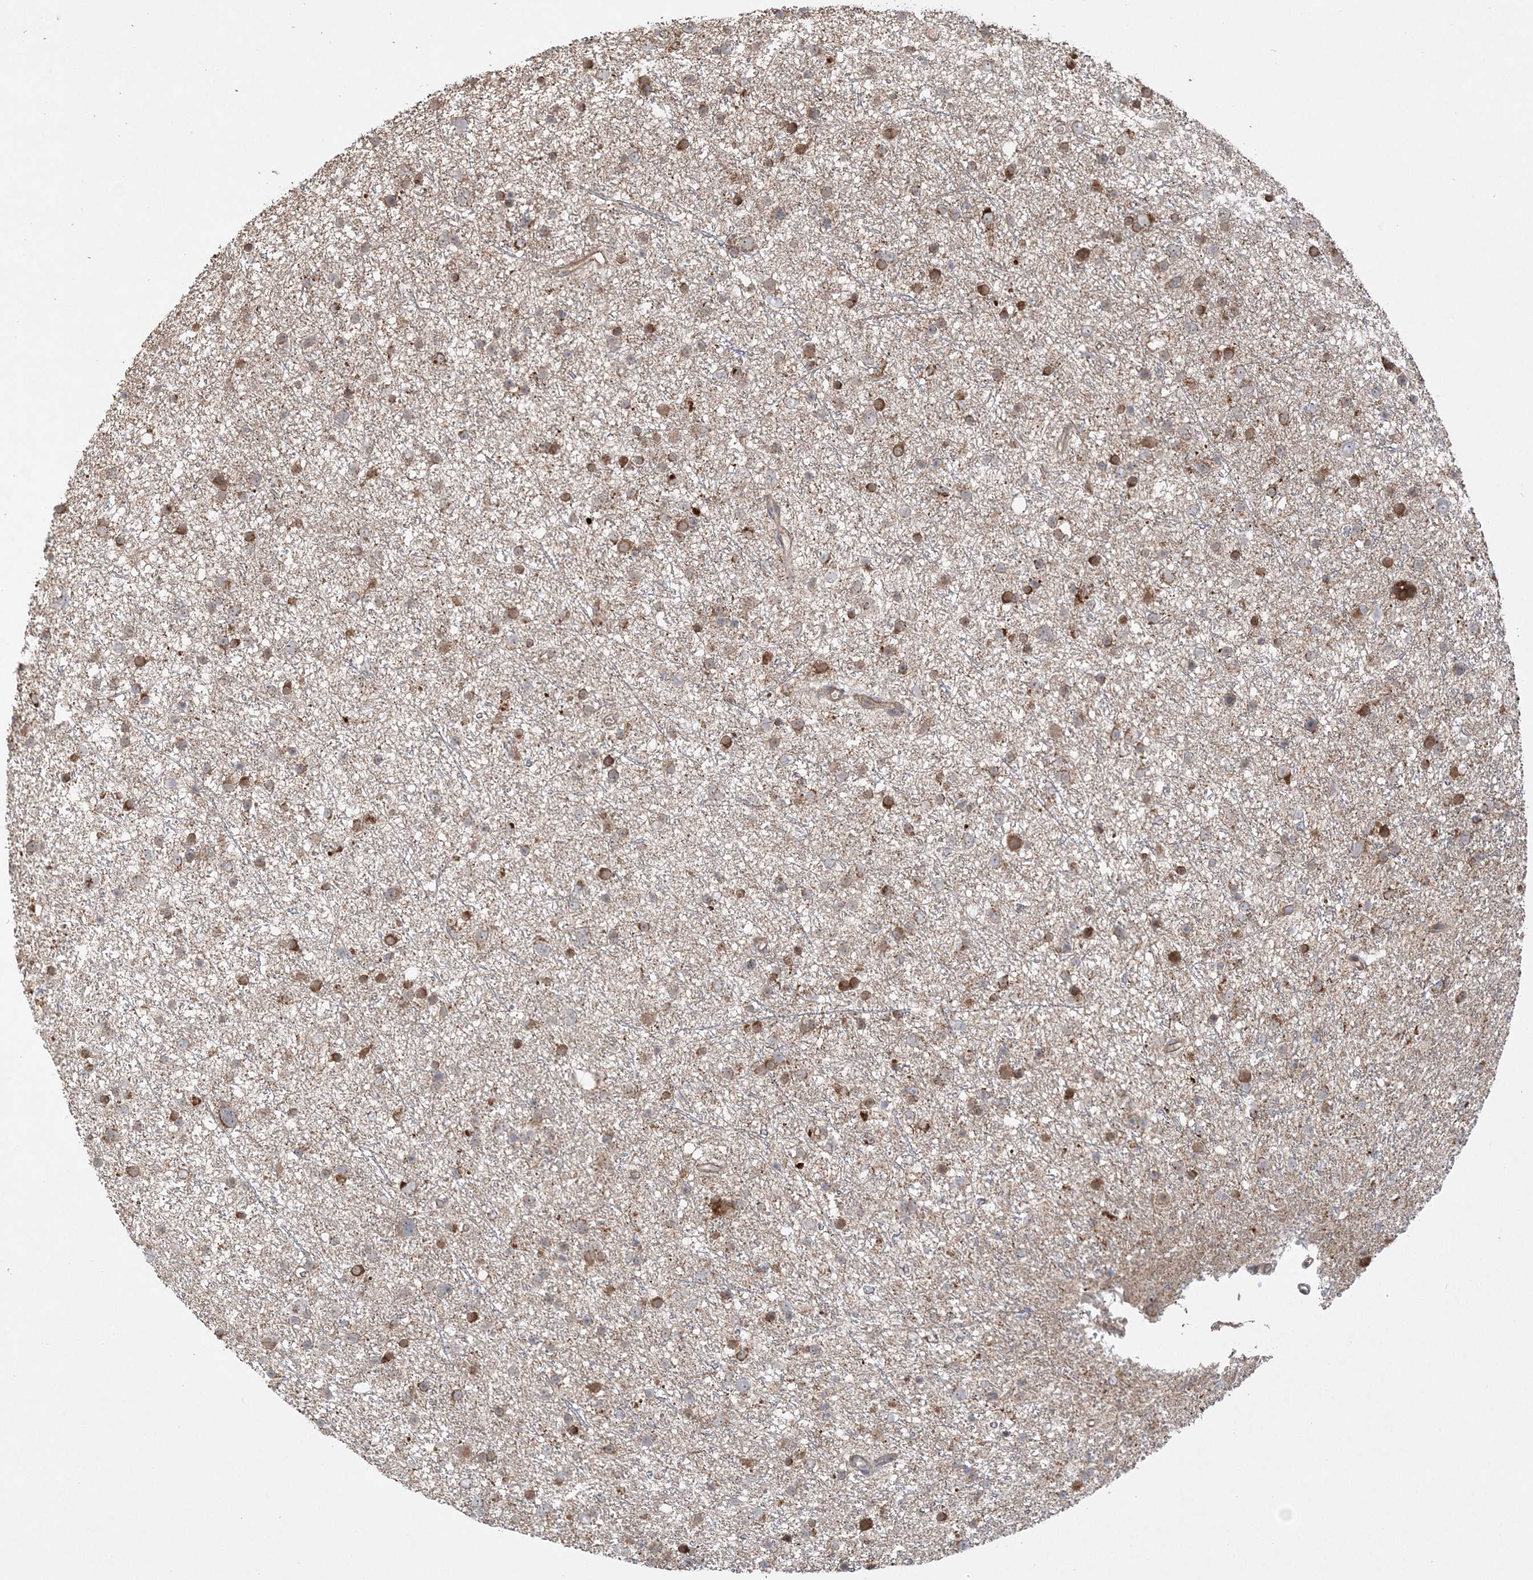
{"staining": {"intensity": "moderate", "quantity": "25%-75%", "location": "cytoplasmic/membranous"}, "tissue": "glioma", "cell_type": "Tumor cells", "image_type": "cancer", "snomed": [{"axis": "morphology", "description": "Glioma, malignant, Low grade"}, {"axis": "topography", "description": "Cerebral cortex"}], "caption": "Glioma was stained to show a protein in brown. There is medium levels of moderate cytoplasmic/membranous positivity in approximately 25%-75% of tumor cells.", "gene": "SCLT1", "patient": {"sex": "female", "age": 39}}